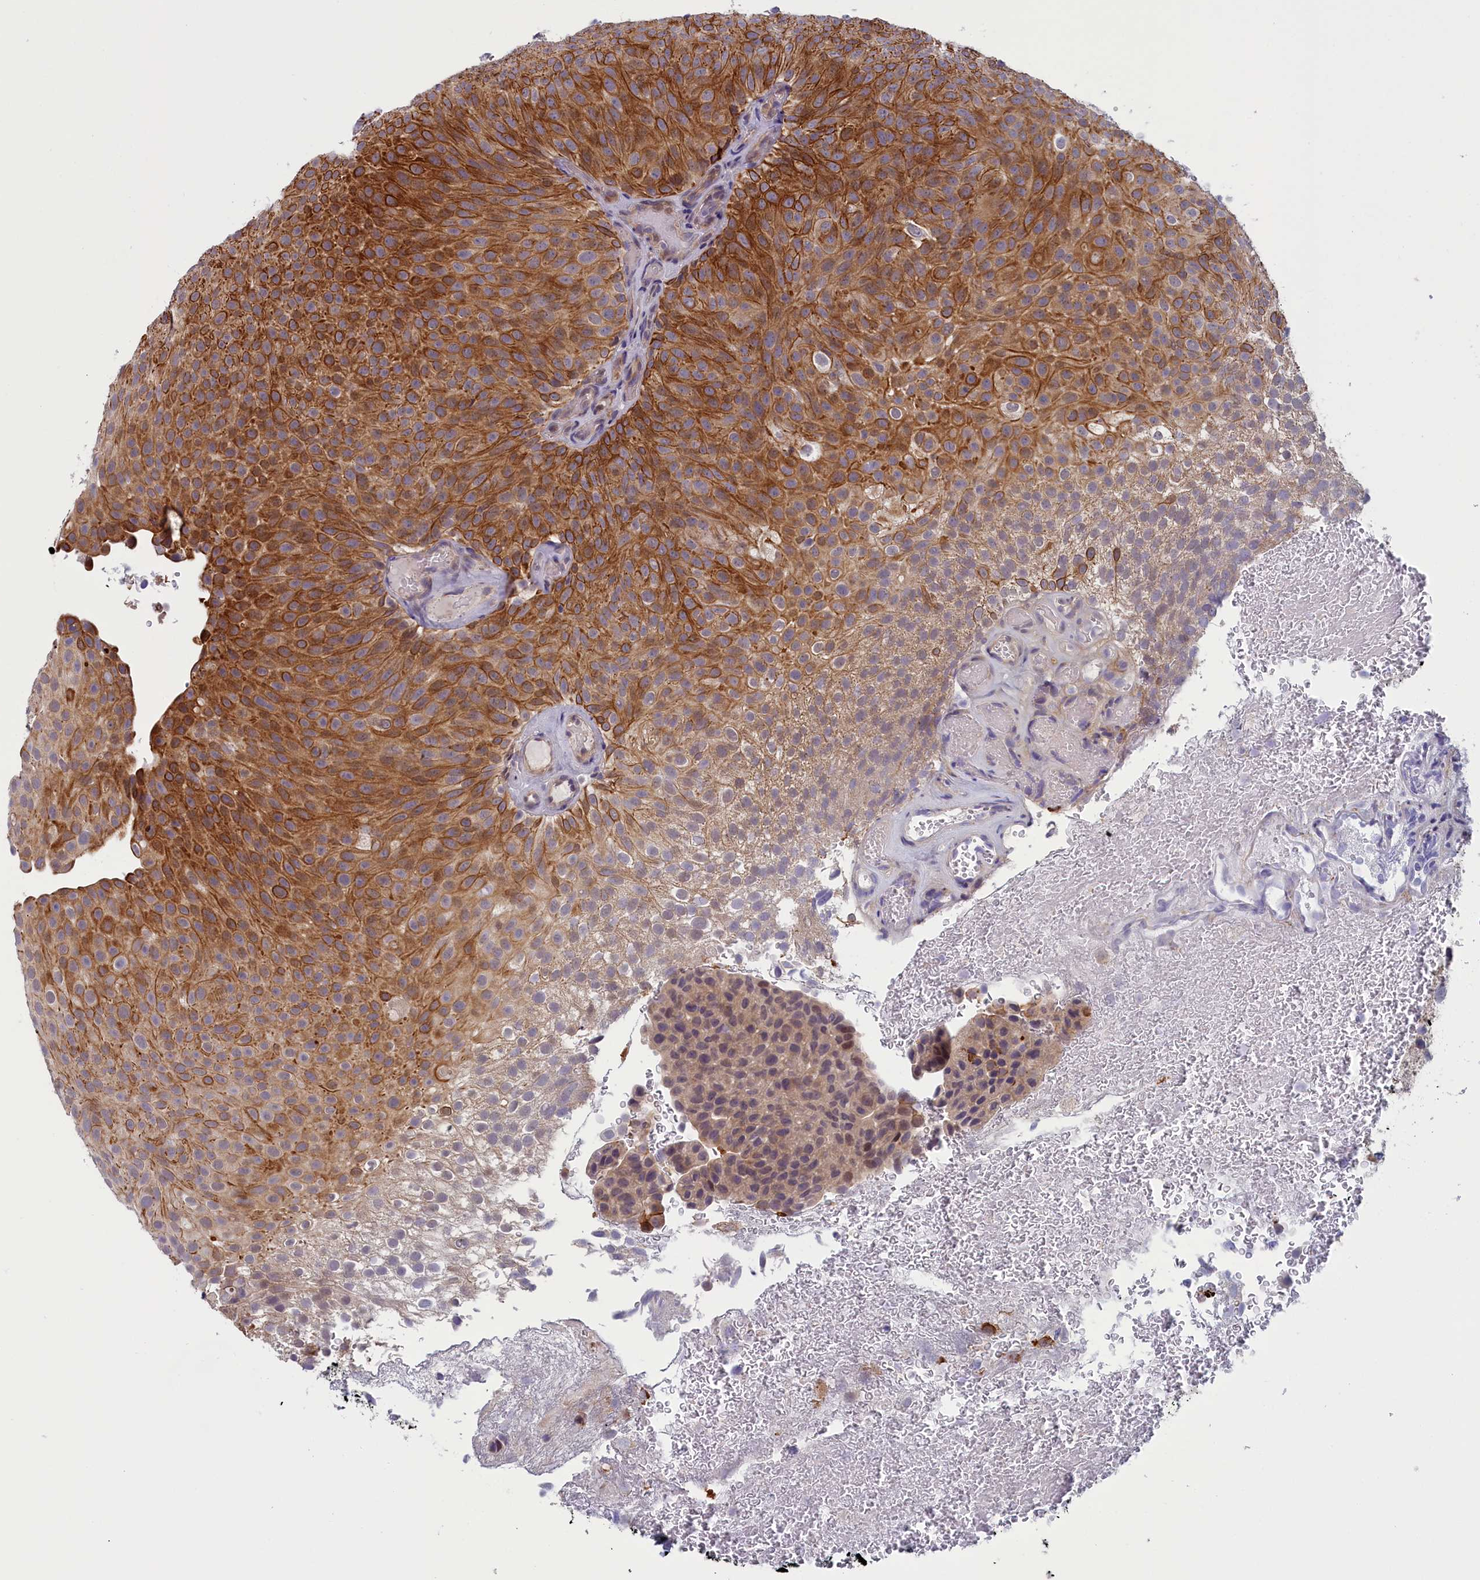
{"staining": {"intensity": "strong", "quantity": ">75%", "location": "cytoplasmic/membranous"}, "tissue": "urothelial cancer", "cell_type": "Tumor cells", "image_type": "cancer", "snomed": [{"axis": "morphology", "description": "Urothelial carcinoma, Low grade"}, {"axis": "topography", "description": "Urinary bladder"}], "caption": "High-magnification brightfield microscopy of urothelial cancer stained with DAB (3,3'-diaminobenzidine) (brown) and counterstained with hematoxylin (blue). tumor cells exhibit strong cytoplasmic/membranous expression is present in about>75% of cells.", "gene": "ANKRD39", "patient": {"sex": "male", "age": 78}}